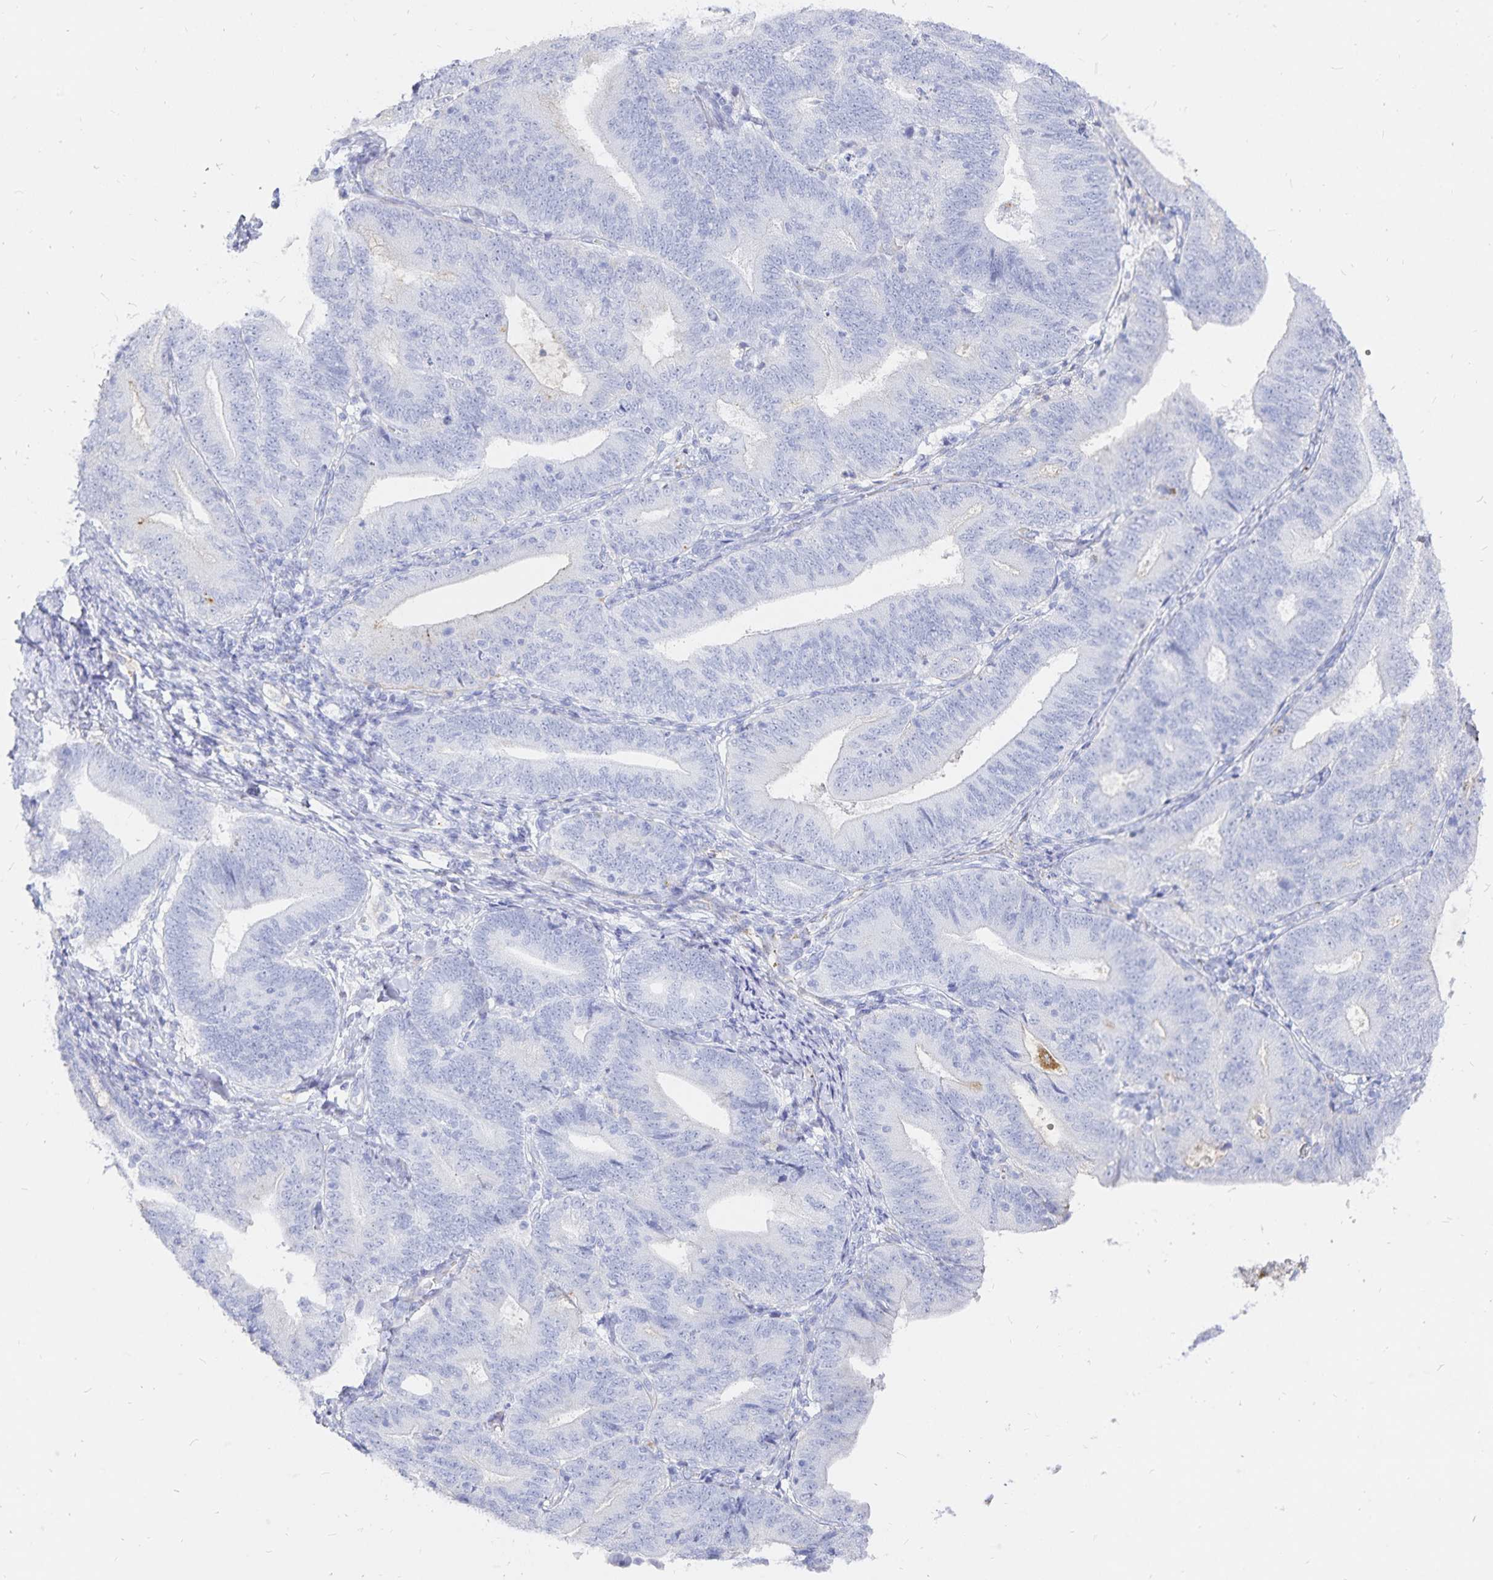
{"staining": {"intensity": "negative", "quantity": "none", "location": "none"}, "tissue": "endometrial cancer", "cell_type": "Tumor cells", "image_type": "cancer", "snomed": [{"axis": "morphology", "description": "Adenocarcinoma, NOS"}, {"axis": "topography", "description": "Endometrium"}], "caption": "A high-resolution histopathology image shows immunohistochemistry (IHC) staining of endometrial cancer, which reveals no significant expression in tumor cells.", "gene": "INSL5", "patient": {"sex": "female", "age": 70}}